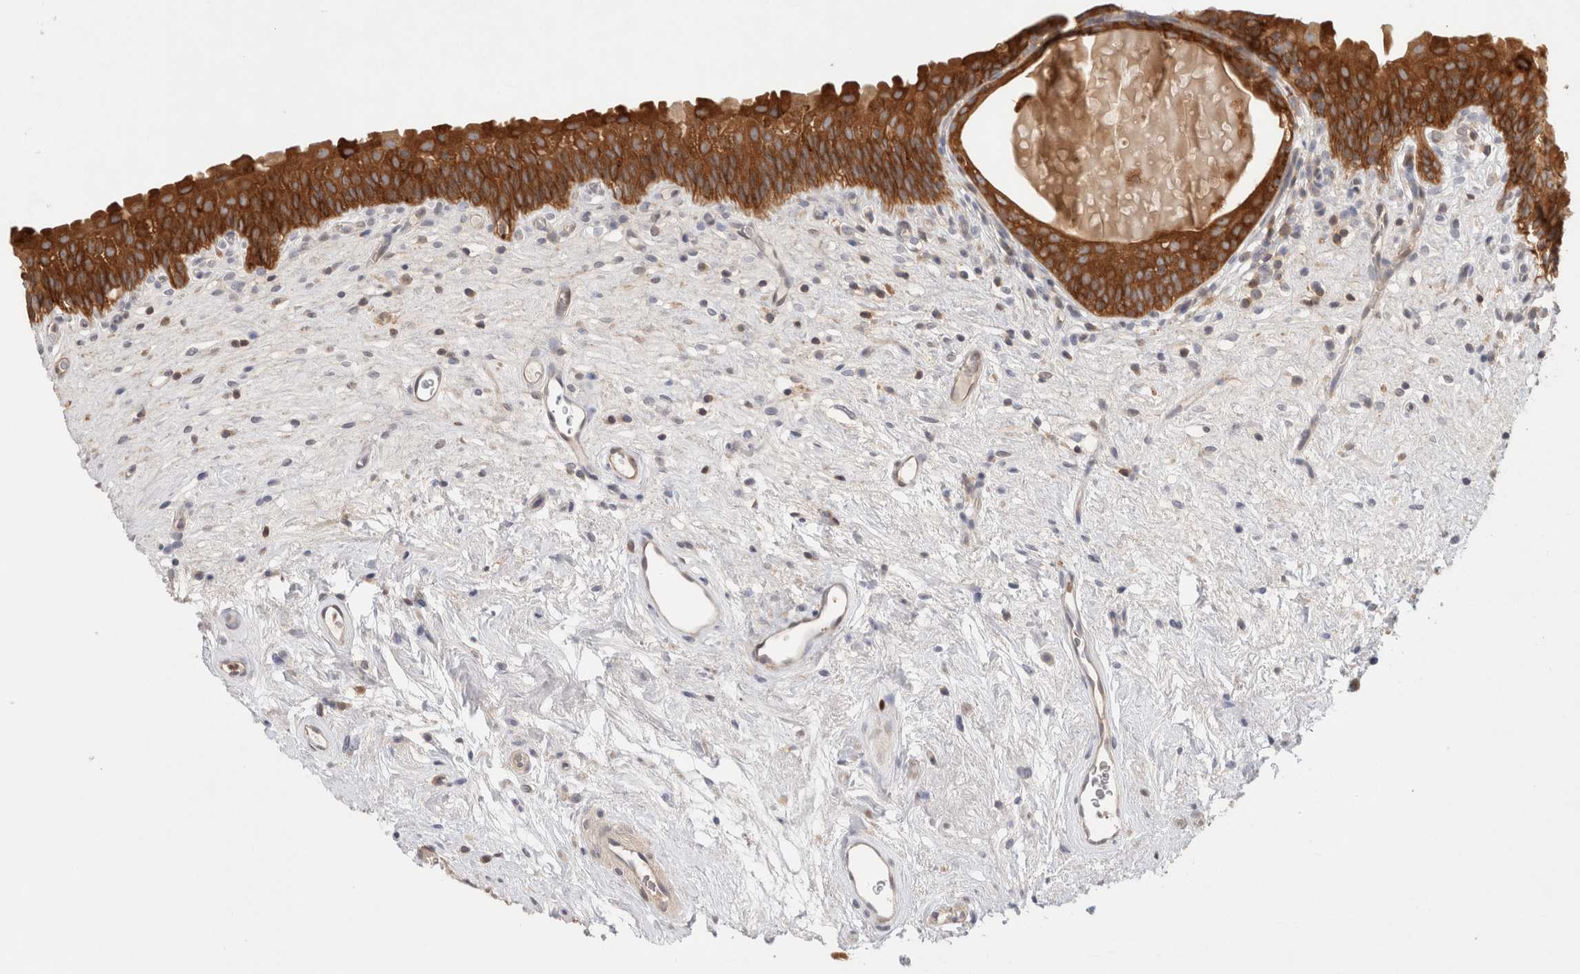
{"staining": {"intensity": "strong", "quantity": ">75%", "location": "cytoplasmic/membranous"}, "tissue": "urinary bladder", "cell_type": "Urothelial cells", "image_type": "normal", "snomed": [{"axis": "morphology", "description": "Normal tissue, NOS"}, {"axis": "topography", "description": "Urinary bladder"}], "caption": "Urinary bladder stained for a protein (brown) exhibits strong cytoplasmic/membranous positive staining in approximately >75% of urothelial cells.", "gene": "KLHL14", "patient": {"sex": "male", "age": 83}}